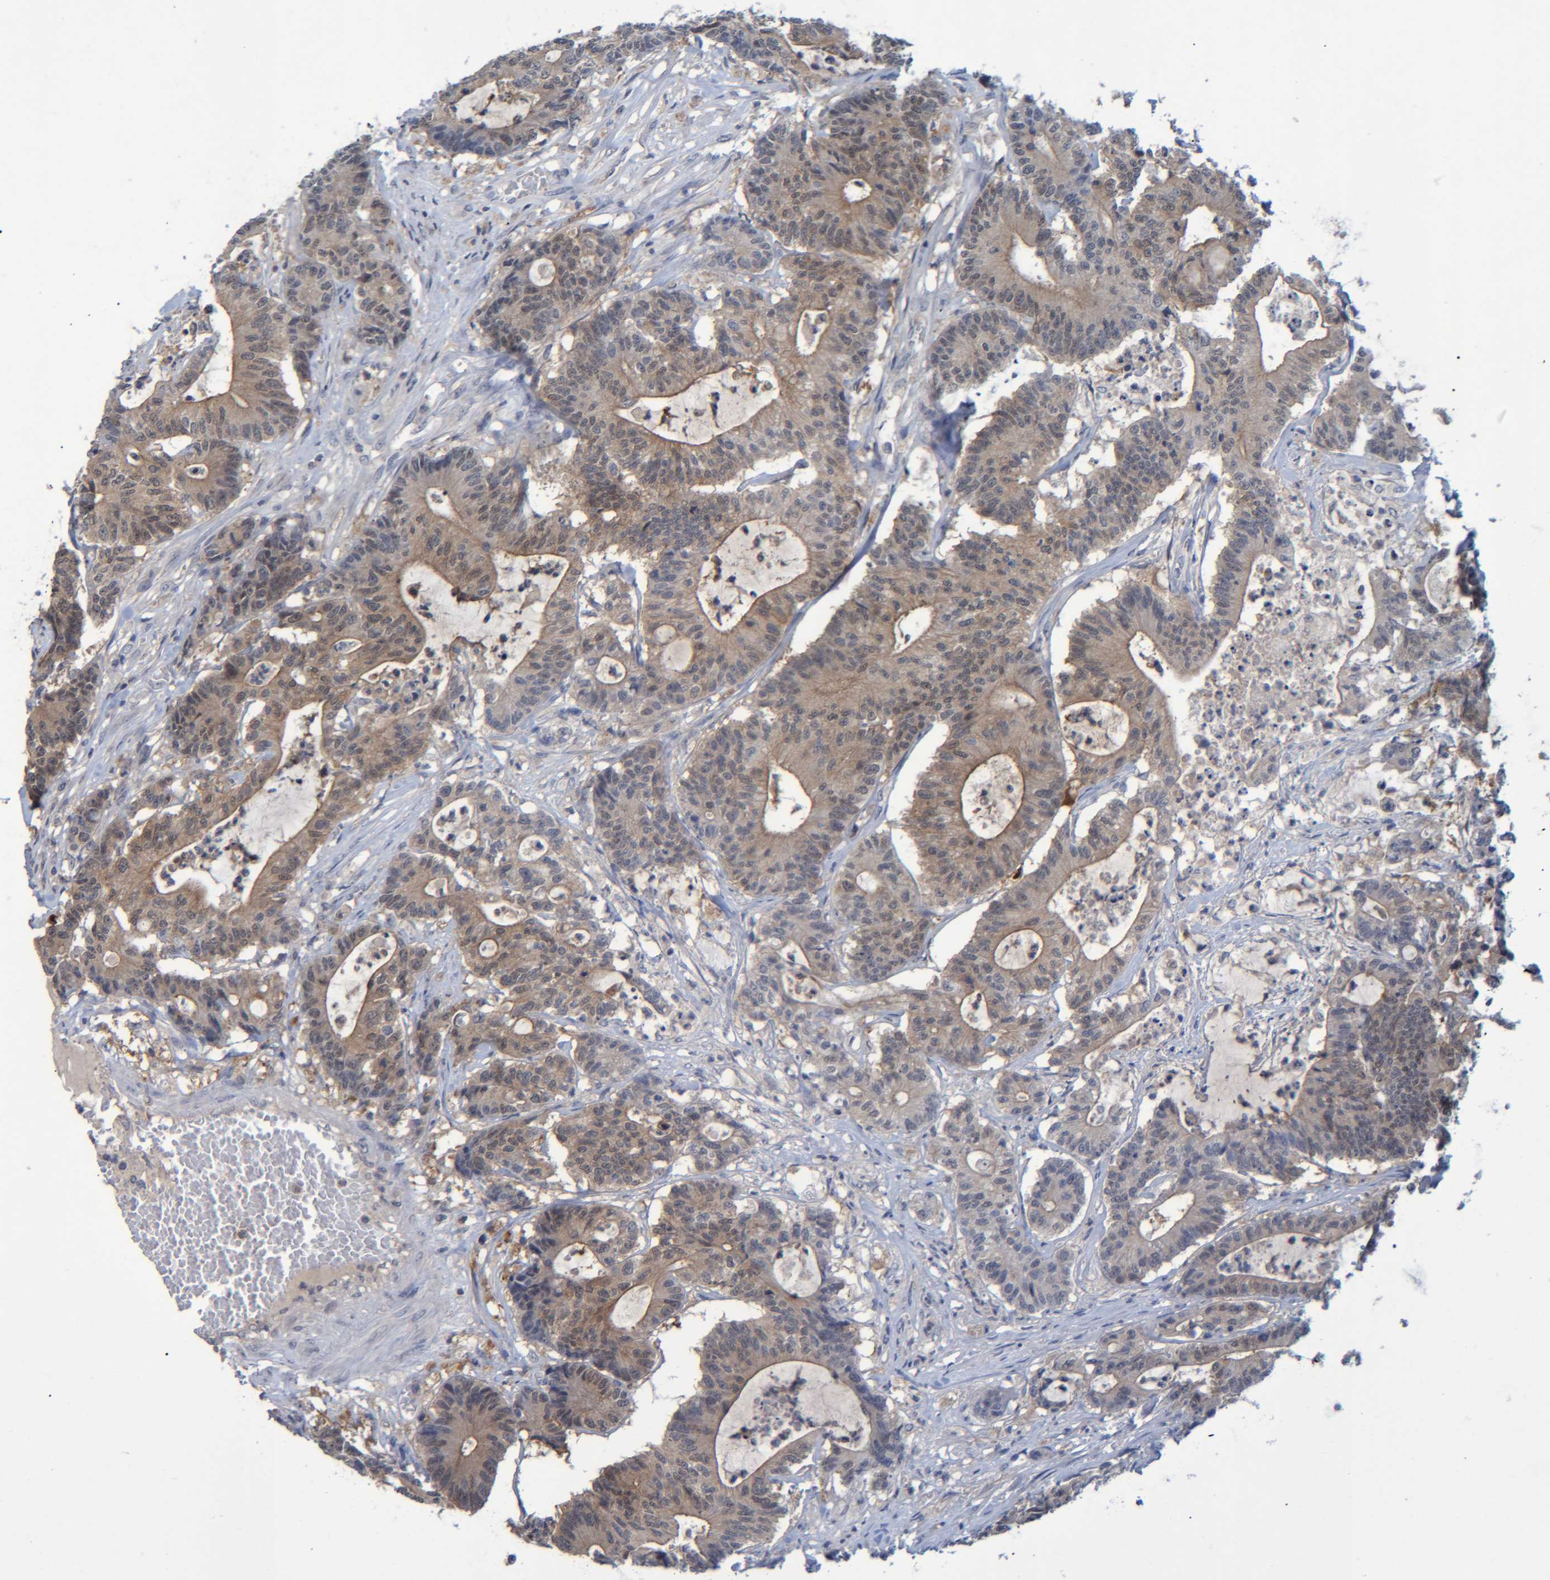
{"staining": {"intensity": "moderate", "quantity": ">75%", "location": "cytoplasmic/membranous"}, "tissue": "colorectal cancer", "cell_type": "Tumor cells", "image_type": "cancer", "snomed": [{"axis": "morphology", "description": "Adenocarcinoma, NOS"}, {"axis": "topography", "description": "Colon"}], "caption": "This histopathology image demonstrates IHC staining of colorectal cancer, with medium moderate cytoplasmic/membranous expression in about >75% of tumor cells.", "gene": "PCYT2", "patient": {"sex": "female", "age": 84}}